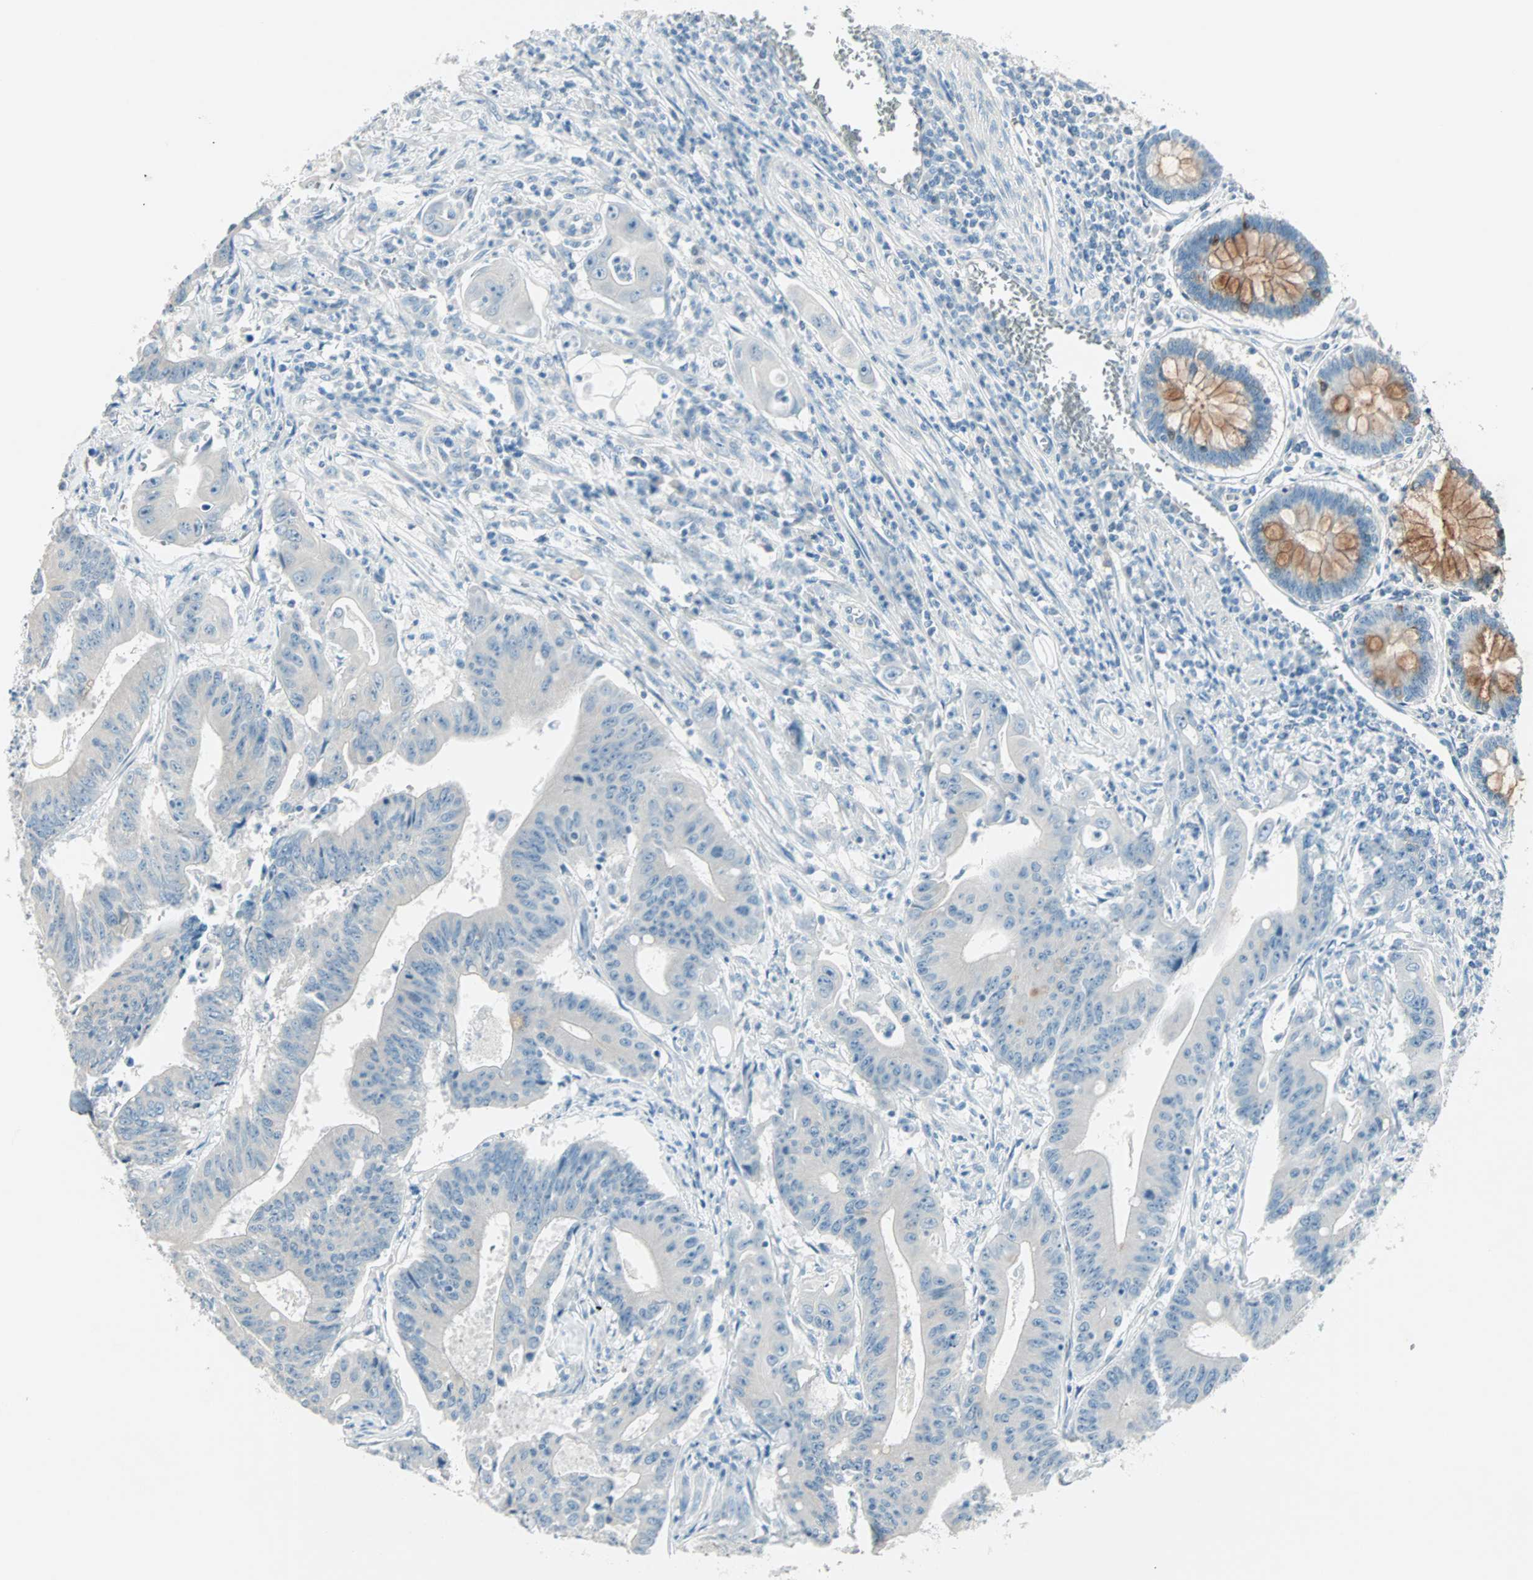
{"staining": {"intensity": "negative", "quantity": "none", "location": "none"}, "tissue": "colorectal cancer", "cell_type": "Tumor cells", "image_type": "cancer", "snomed": [{"axis": "morphology", "description": "Adenocarcinoma, NOS"}, {"axis": "topography", "description": "Colon"}], "caption": "Colorectal cancer (adenocarcinoma) stained for a protein using immunohistochemistry shows no expression tumor cells.", "gene": "SULT1C2", "patient": {"sex": "male", "age": 45}}